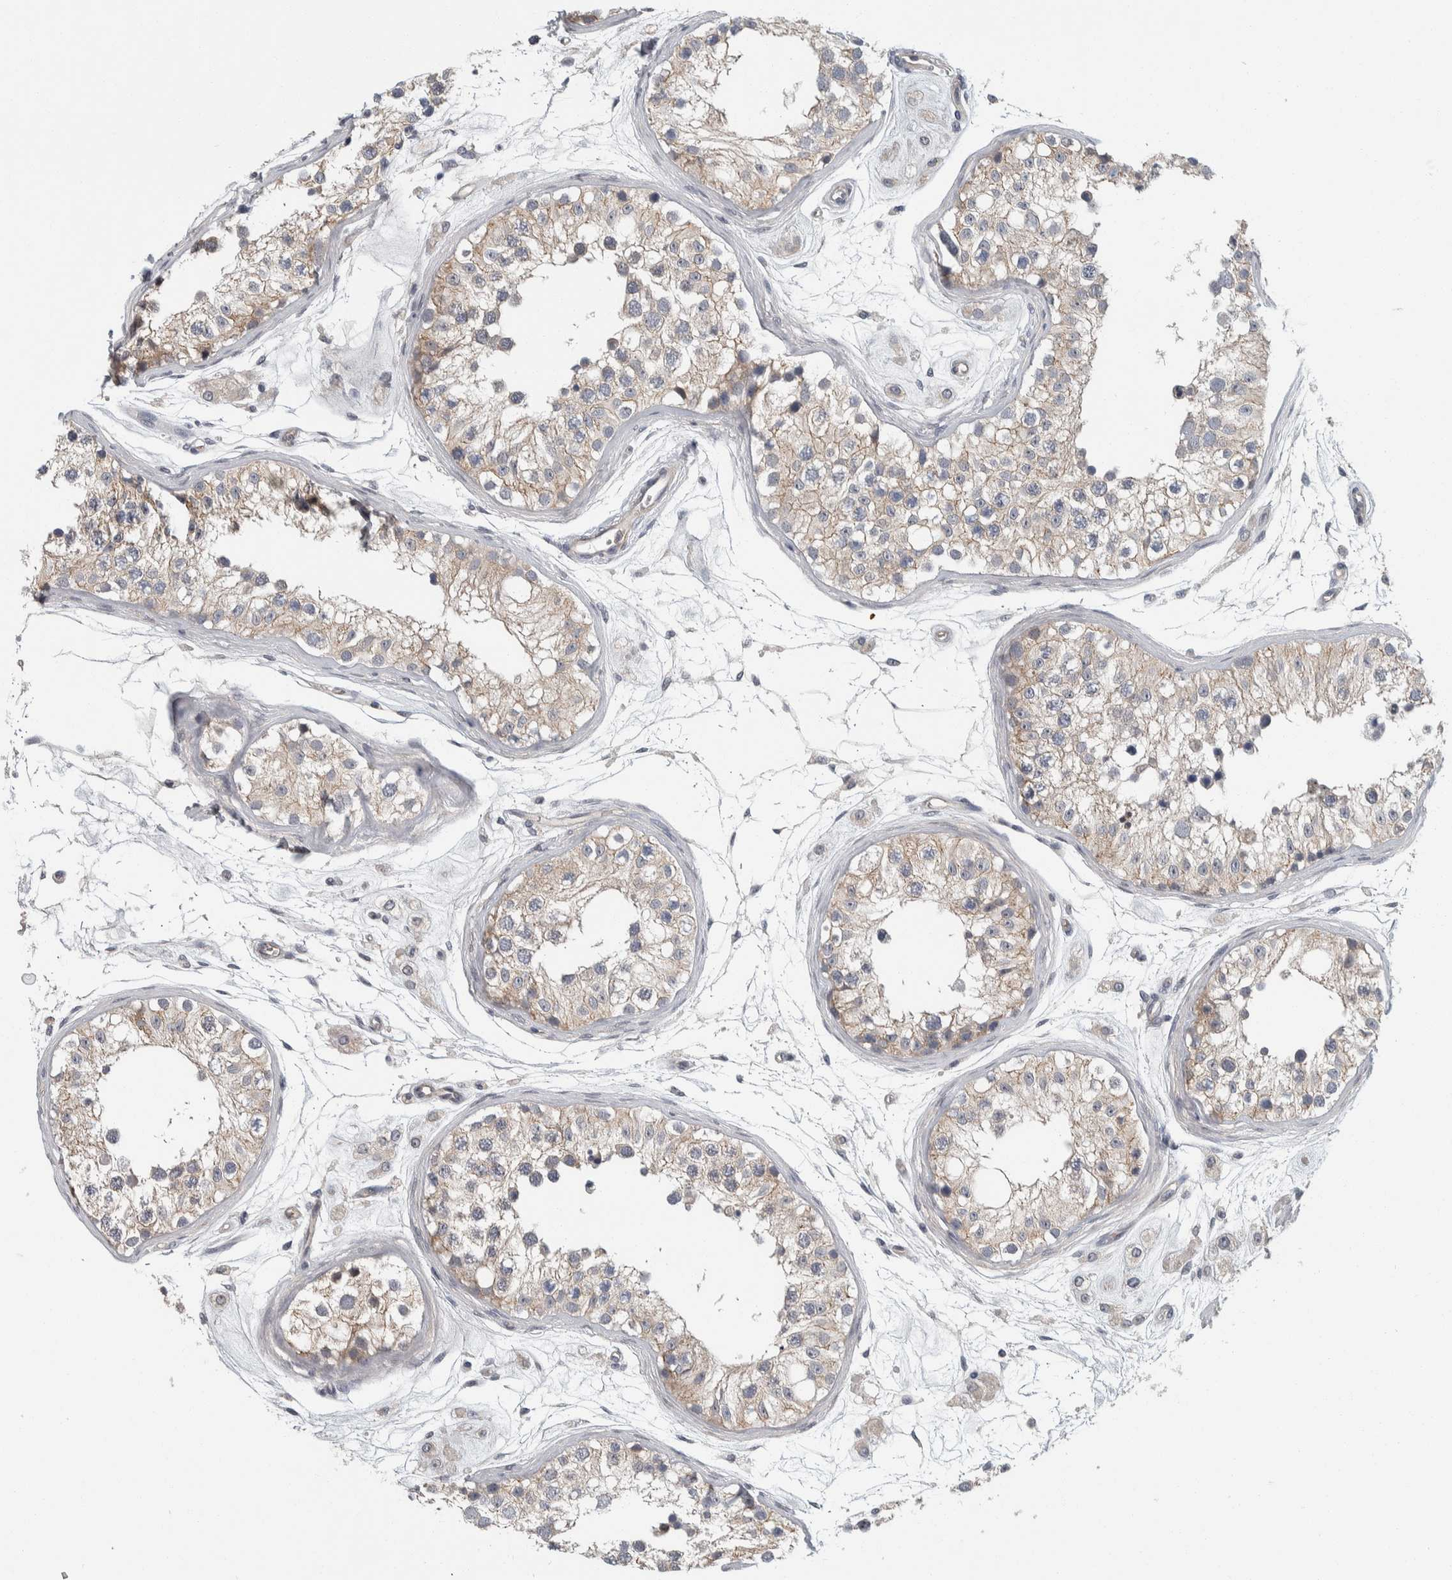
{"staining": {"intensity": "weak", "quantity": "25%-75%", "location": "cytoplasmic/membranous"}, "tissue": "testis", "cell_type": "Cells in seminiferous ducts", "image_type": "normal", "snomed": [{"axis": "morphology", "description": "Normal tissue, NOS"}, {"axis": "morphology", "description": "Adenocarcinoma, metastatic, NOS"}, {"axis": "topography", "description": "Testis"}], "caption": "A micrograph of human testis stained for a protein demonstrates weak cytoplasmic/membranous brown staining in cells in seminiferous ducts. The protein of interest is stained brown, and the nuclei are stained in blue (DAB IHC with brightfield microscopy, high magnification).", "gene": "KCNJ3", "patient": {"sex": "male", "age": 26}}